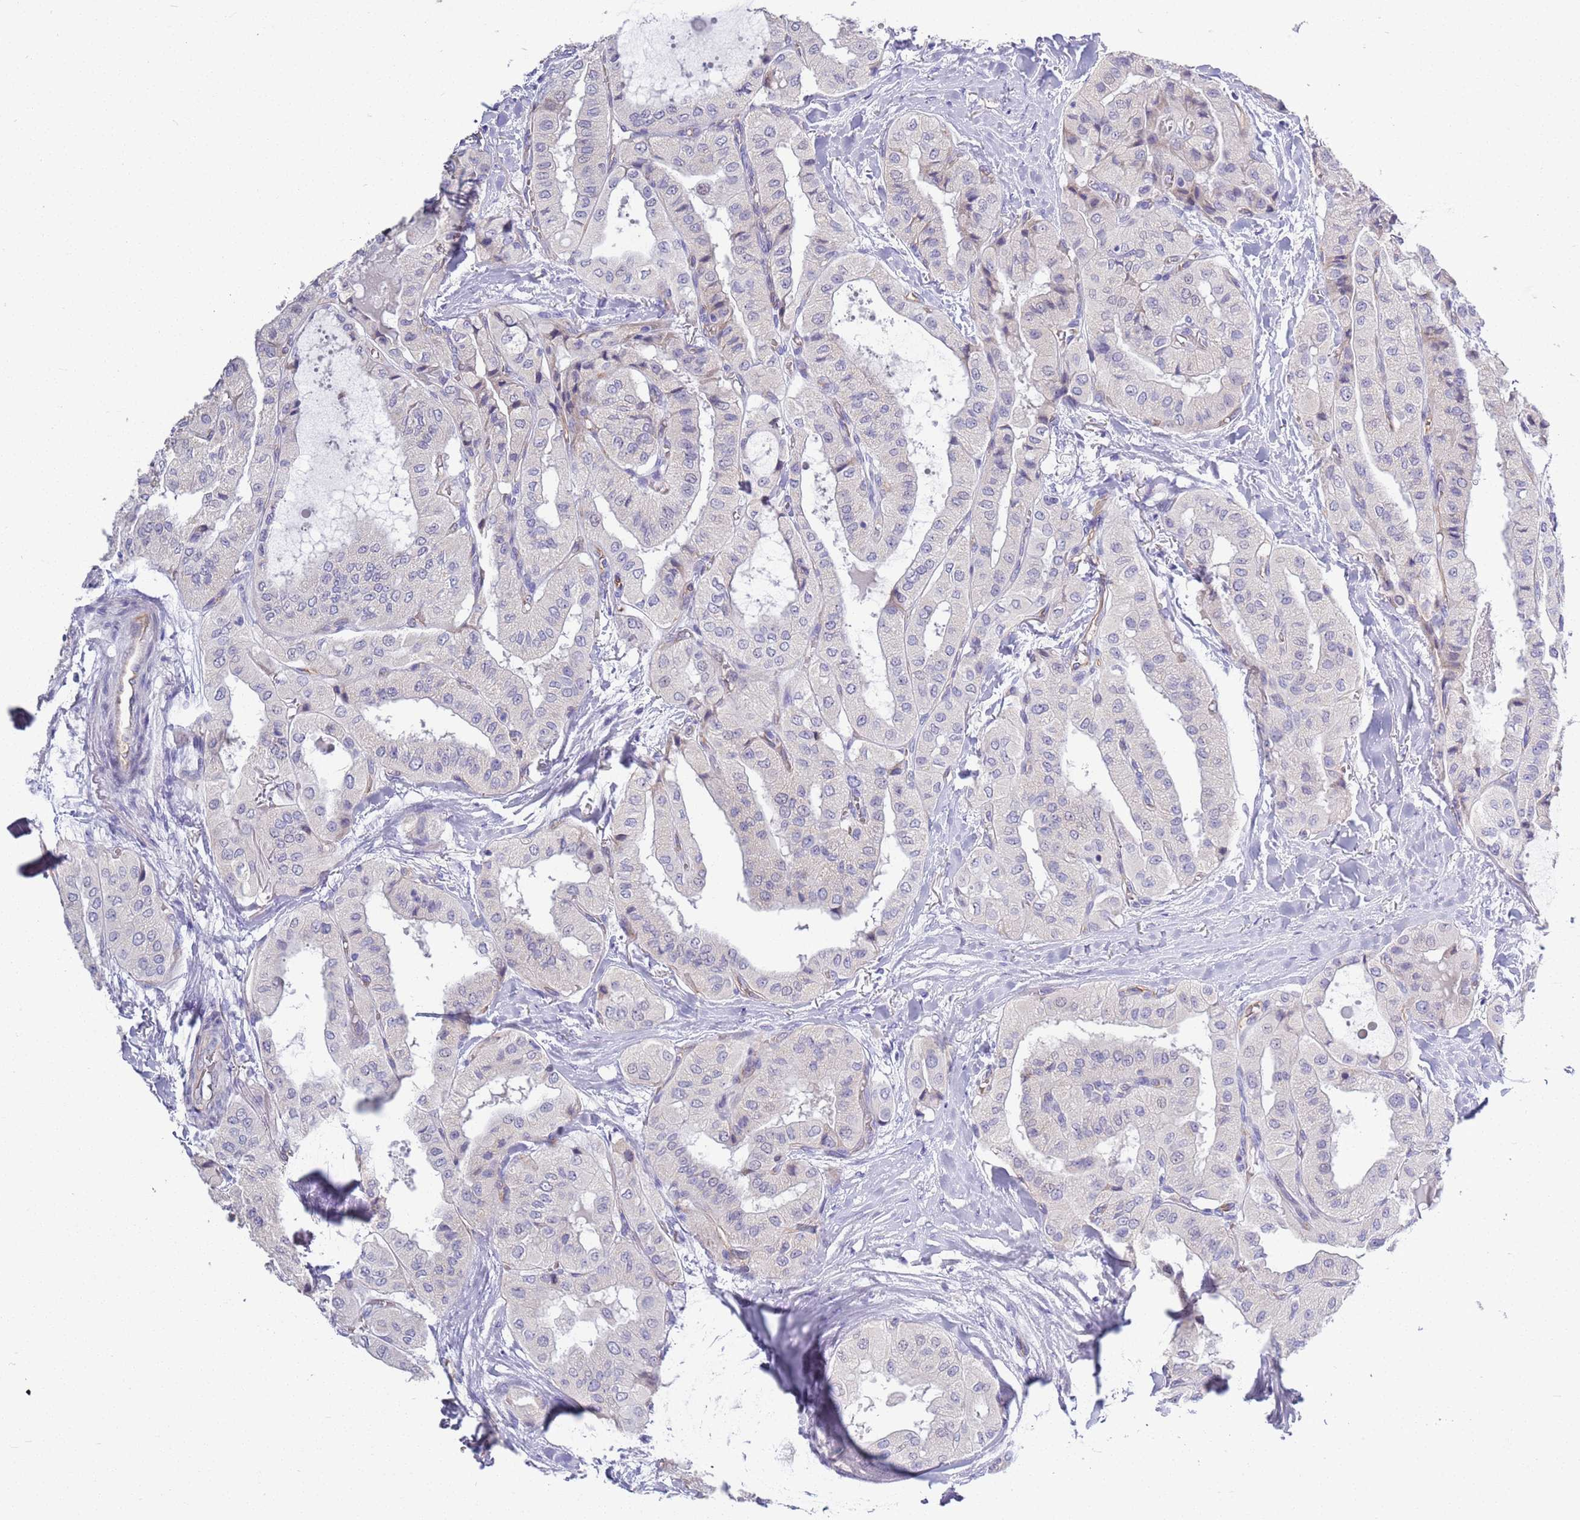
{"staining": {"intensity": "negative", "quantity": "none", "location": "none"}, "tissue": "thyroid cancer", "cell_type": "Tumor cells", "image_type": "cancer", "snomed": [{"axis": "morphology", "description": "Papillary adenocarcinoma, NOS"}, {"axis": "topography", "description": "Thyroid gland"}], "caption": "There is no significant positivity in tumor cells of thyroid papillary adenocarcinoma.", "gene": "BRMS1L", "patient": {"sex": "female", "age": 59}}